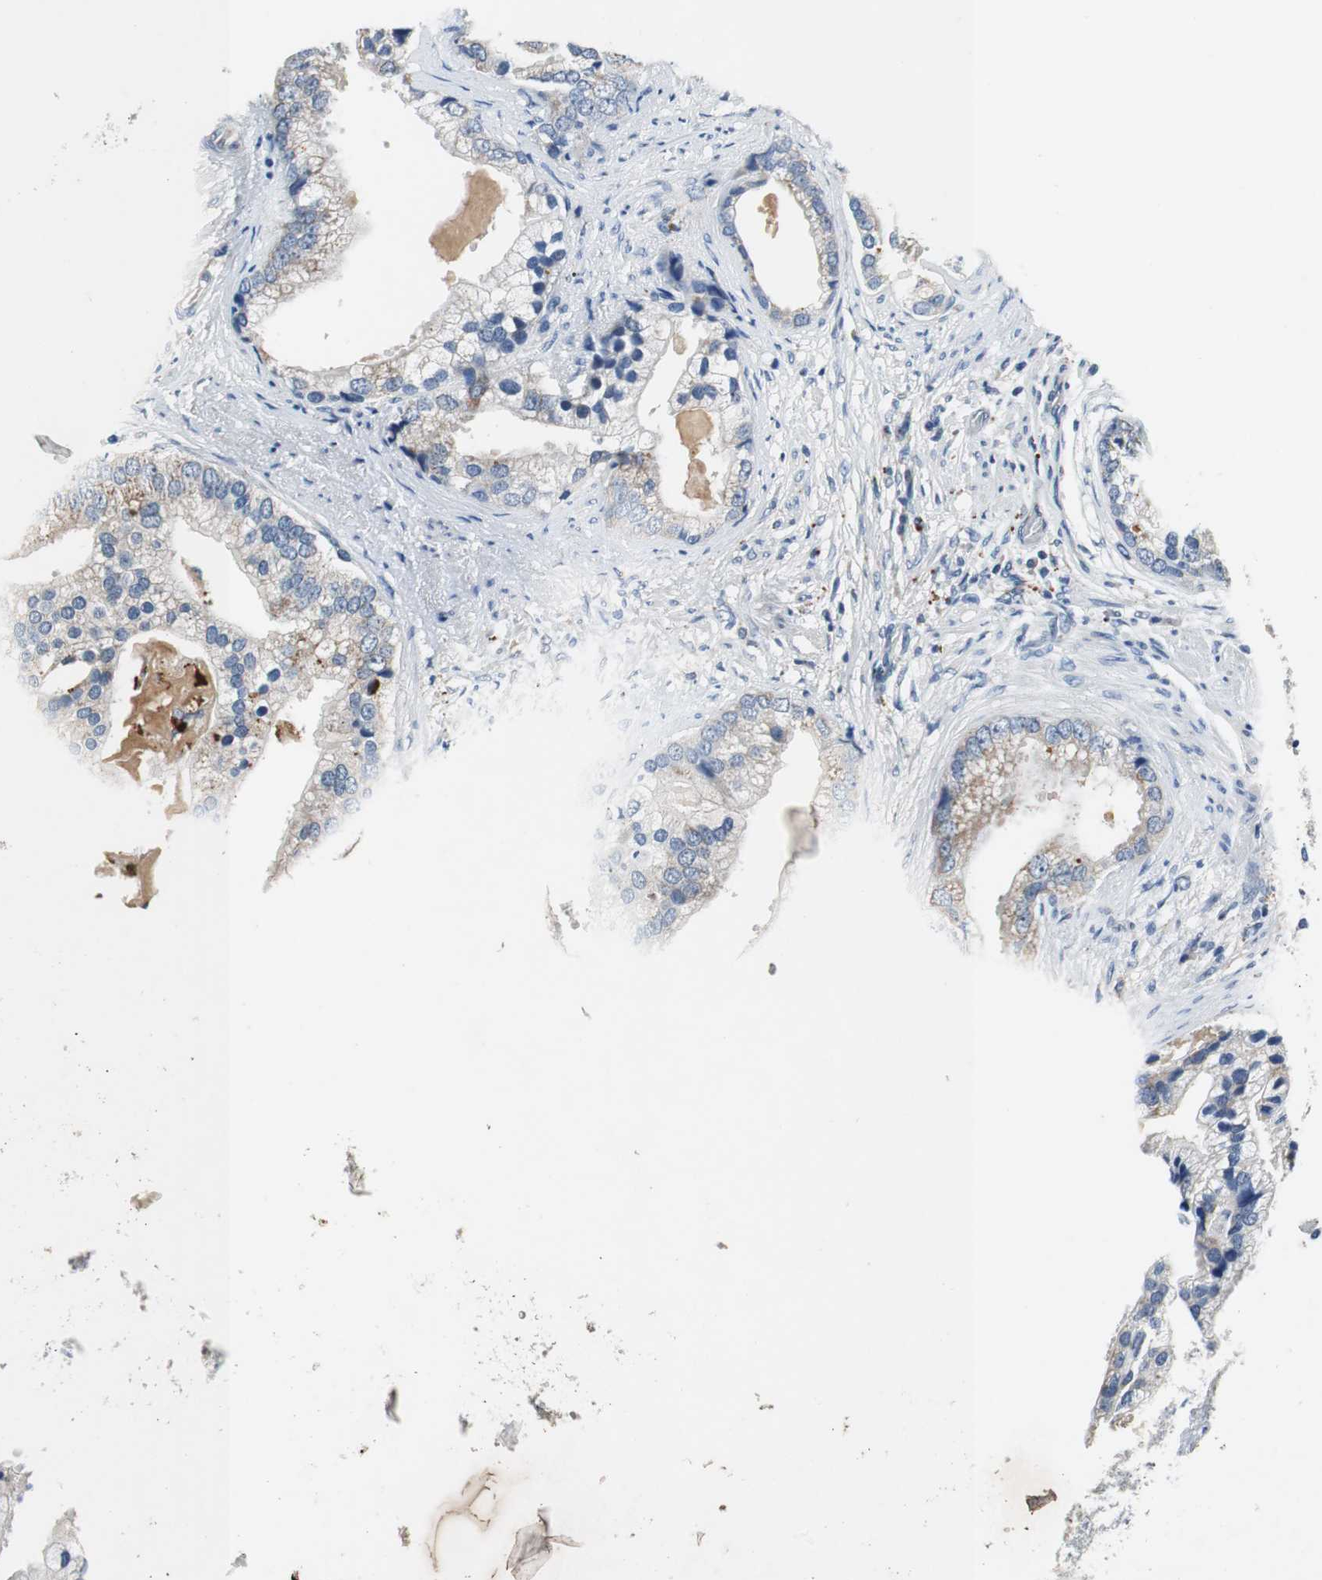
{"staining": {"intensity": "weak", "quantity": "<25%", "location": "cytoplasmic/membranous"}, "tissue": "prostate cancer", "cell_type": "Tumor cells", "image_type": "cancer", "snomed": [{"axis": "morphology", "description": "Adenocarcinoma, Low grade"}, {"axis": "topography", "description": "Prostate"}], "caption": "Image shows no protein expression in tumor cells of prostate low-grade adenocarcinoma tissue.", "gene": "NLGN1", "patient": {"sex": "male", "age": 71}}